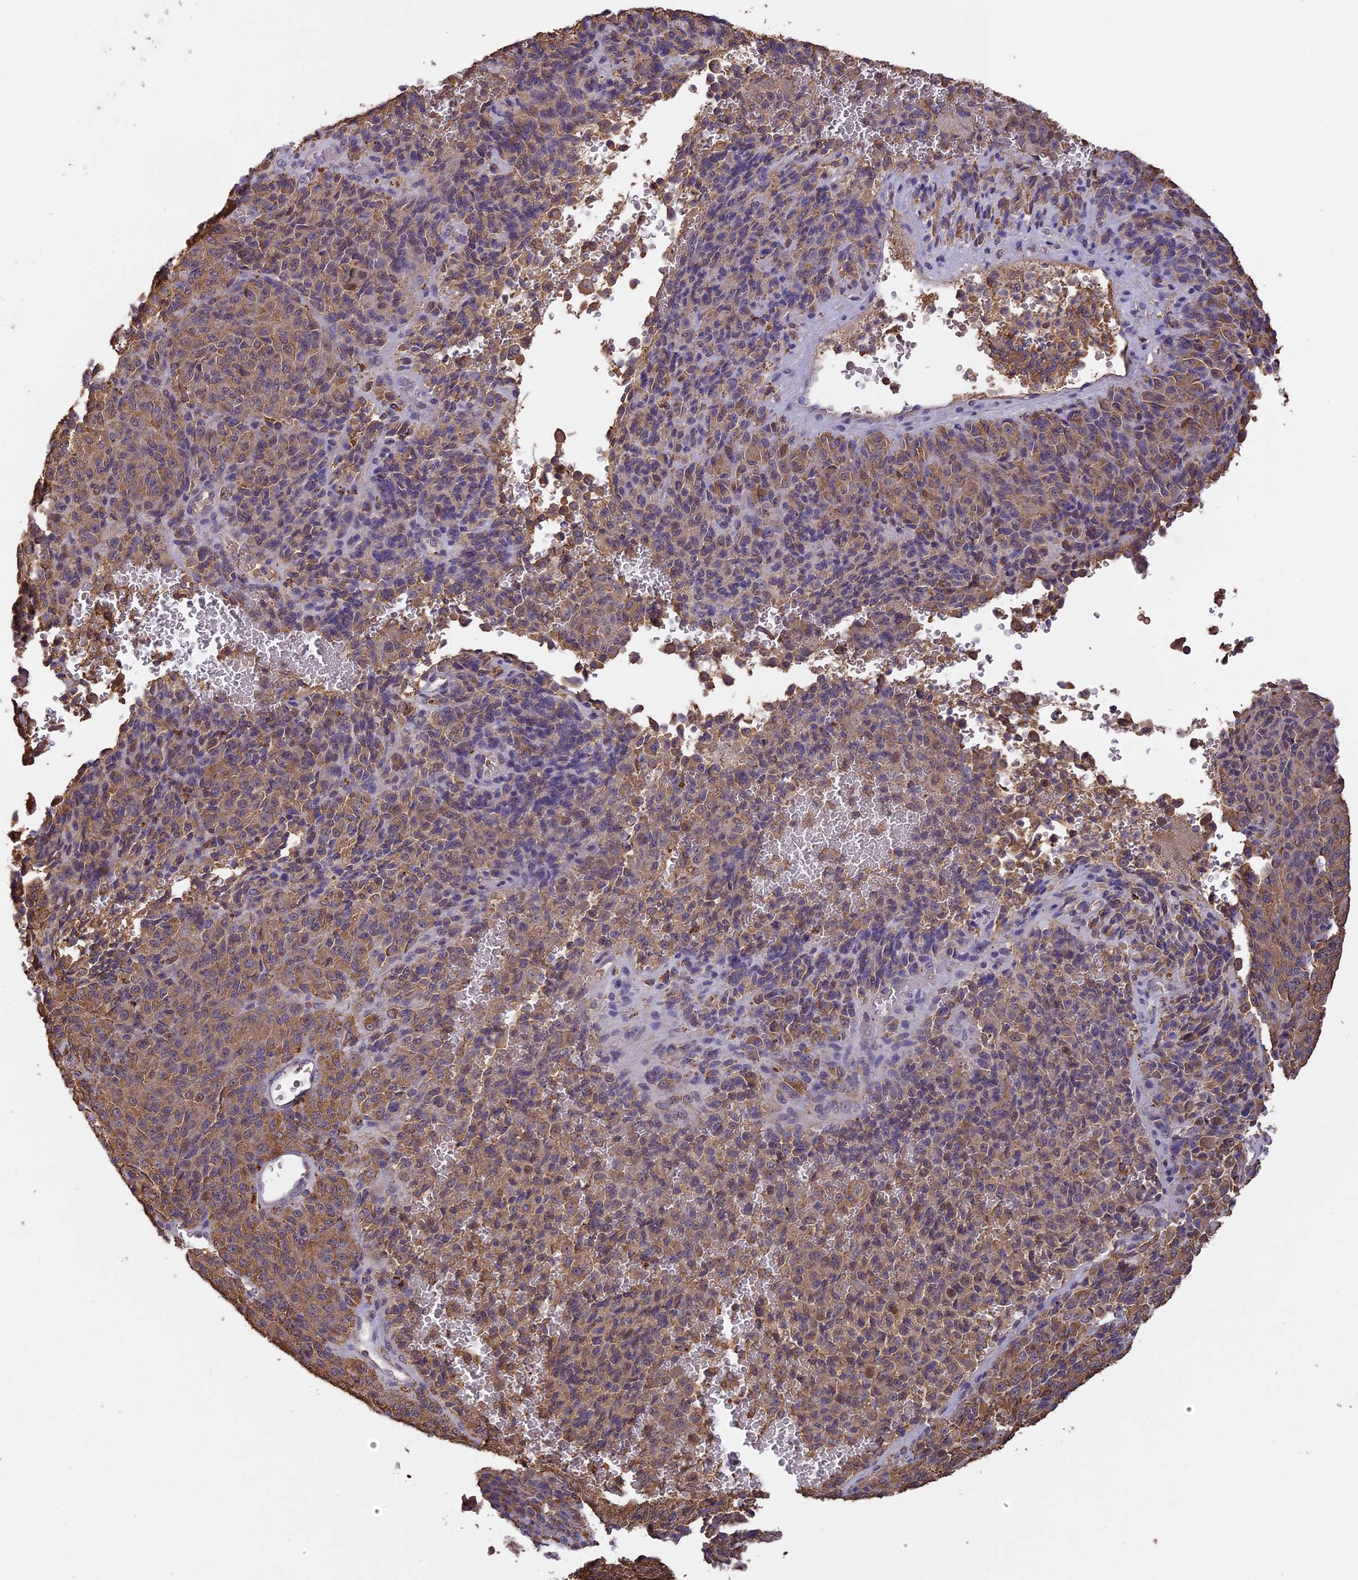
{"staining": {"intensity": "moderate", "quantity": ">75%", "location": "cytoplasmic/membranous,nuclear"}, "tissue": "melanoma", "cell_type": "Tumor cells", "image_type": "cancer", "snomed": [{"axis": "morphology", "description": "Malignant melanoma, Metastatic site"}, {"axis": "topography", "description": "Brain"}], "caption": "Human melanoma stained with a brown dye exhibits moderate cytoplasmic/membranous and nuclear positive expression in approximately >75% of tumor cells.", "gene": "ARHGAP19", "patient": {"sex": "female", "age": 56}}